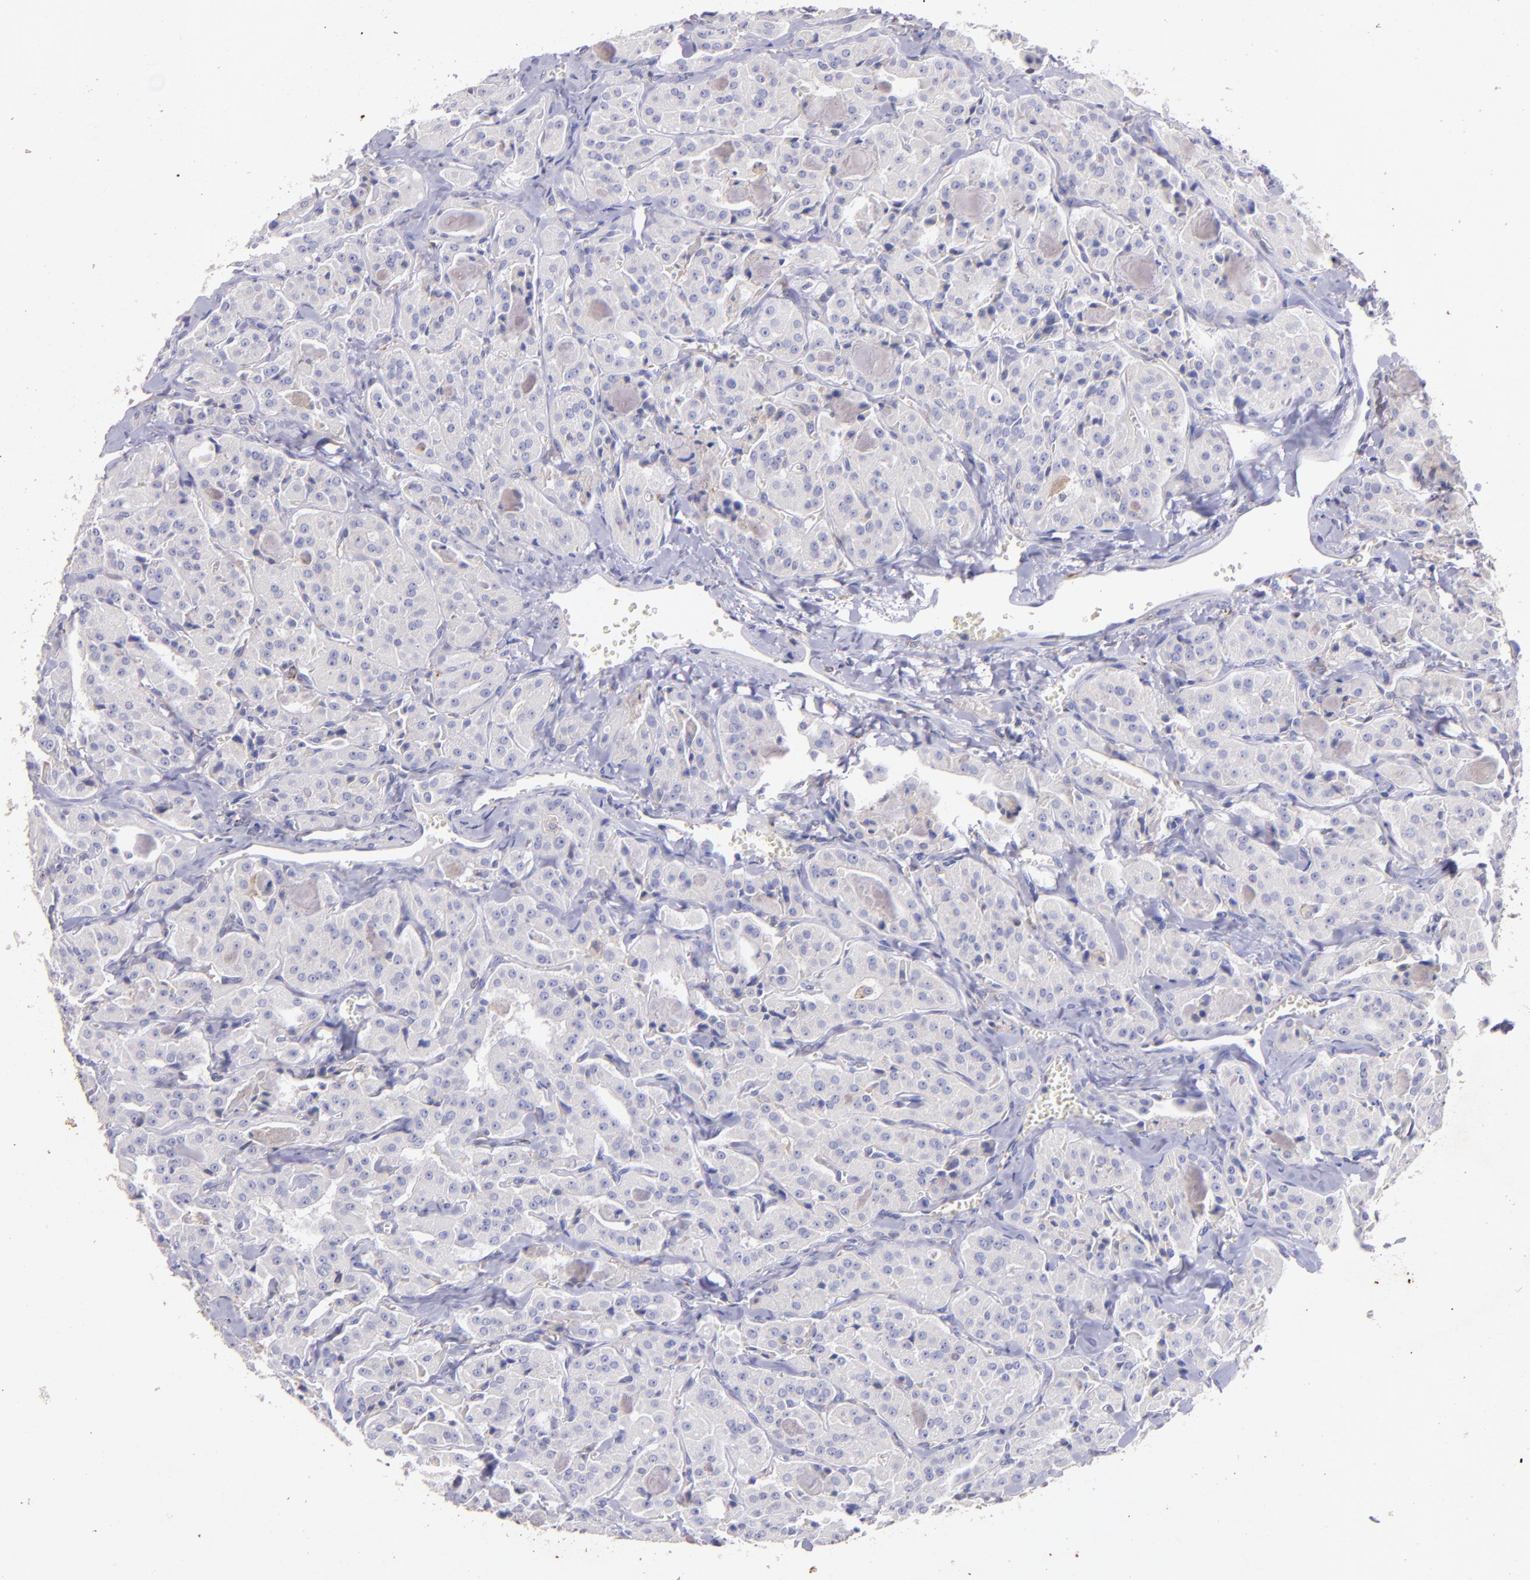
{"staining": {"intensity": "negative", "quantity": "none", "location": "none"}, "tissue": "thyroid cancer", "cell_type": "Tumor cells", "image_type": "cancer", "snomed": [{"axis": "morphology", "description": "Carcinoma, NOS"}, {"axis": "topography", "description": "Thyroid gland"}], "caption": "Immunohistochemistry (IHC) of human thyroid cancer shows no staining in tumor cells.", "gene": "RET", "patient": {"sex": "male", "age": 76}}